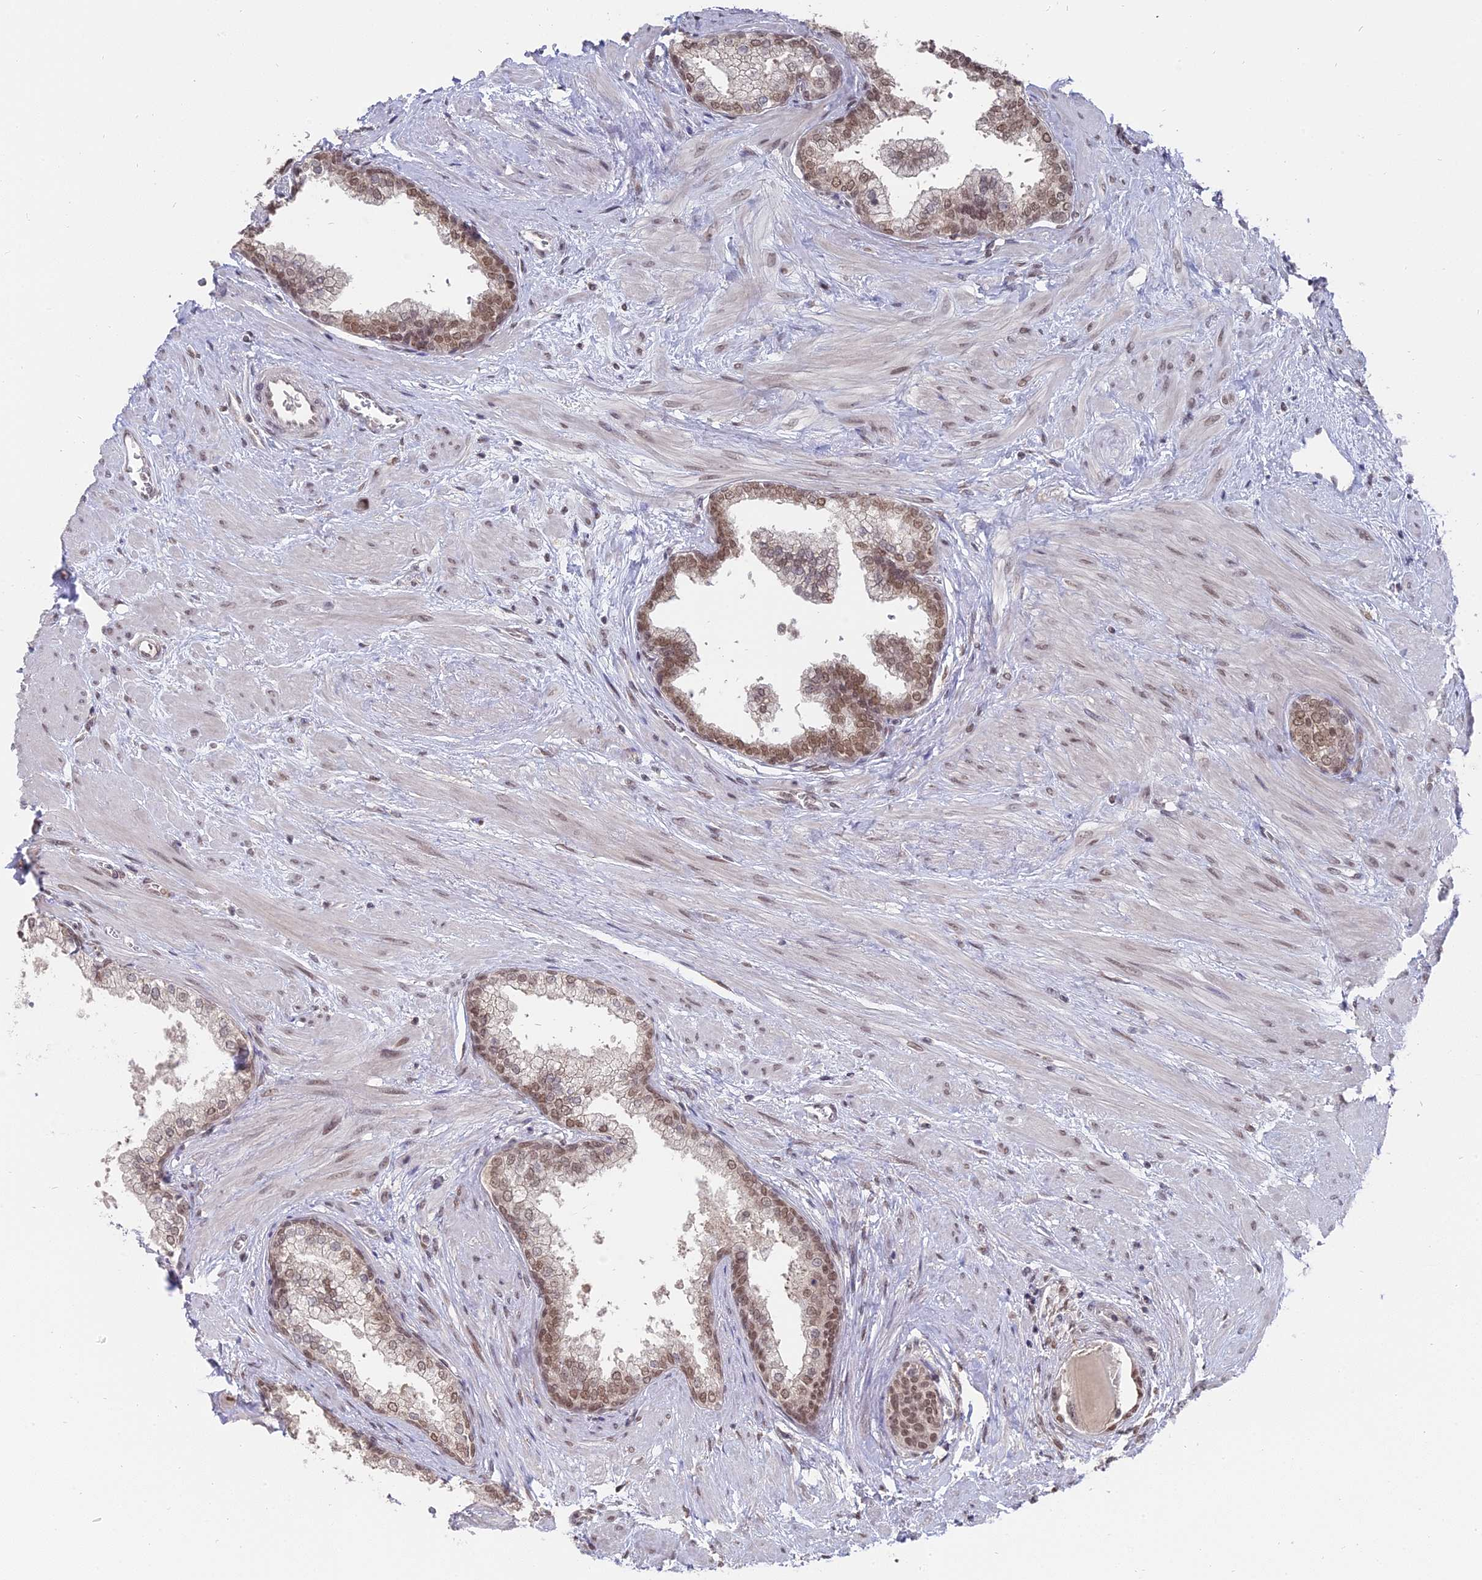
{"staining": {"intensity": "moderate", "quantity": ">75%", "location": "nuclear"}, "tissue": "prostate", "cell_type": "Glandular cells", "image_type": "normal", "snomed": [{"axis": "morphology", "description": "Normal tissue, NOS"}, {"axis": "topography", "description": "Prostate"}], "caption": "Moderate nuclear positivity is seen in about >75% of glandular cells in benign prostate. (Stains: DAB (3,3'-diaminobenzidine) in brown, nuclei in blue, Microscopy: brightfield microscopy at high magnification).", "gene": "NR1H3", "patient": {"sex": "male", "age": 57}}